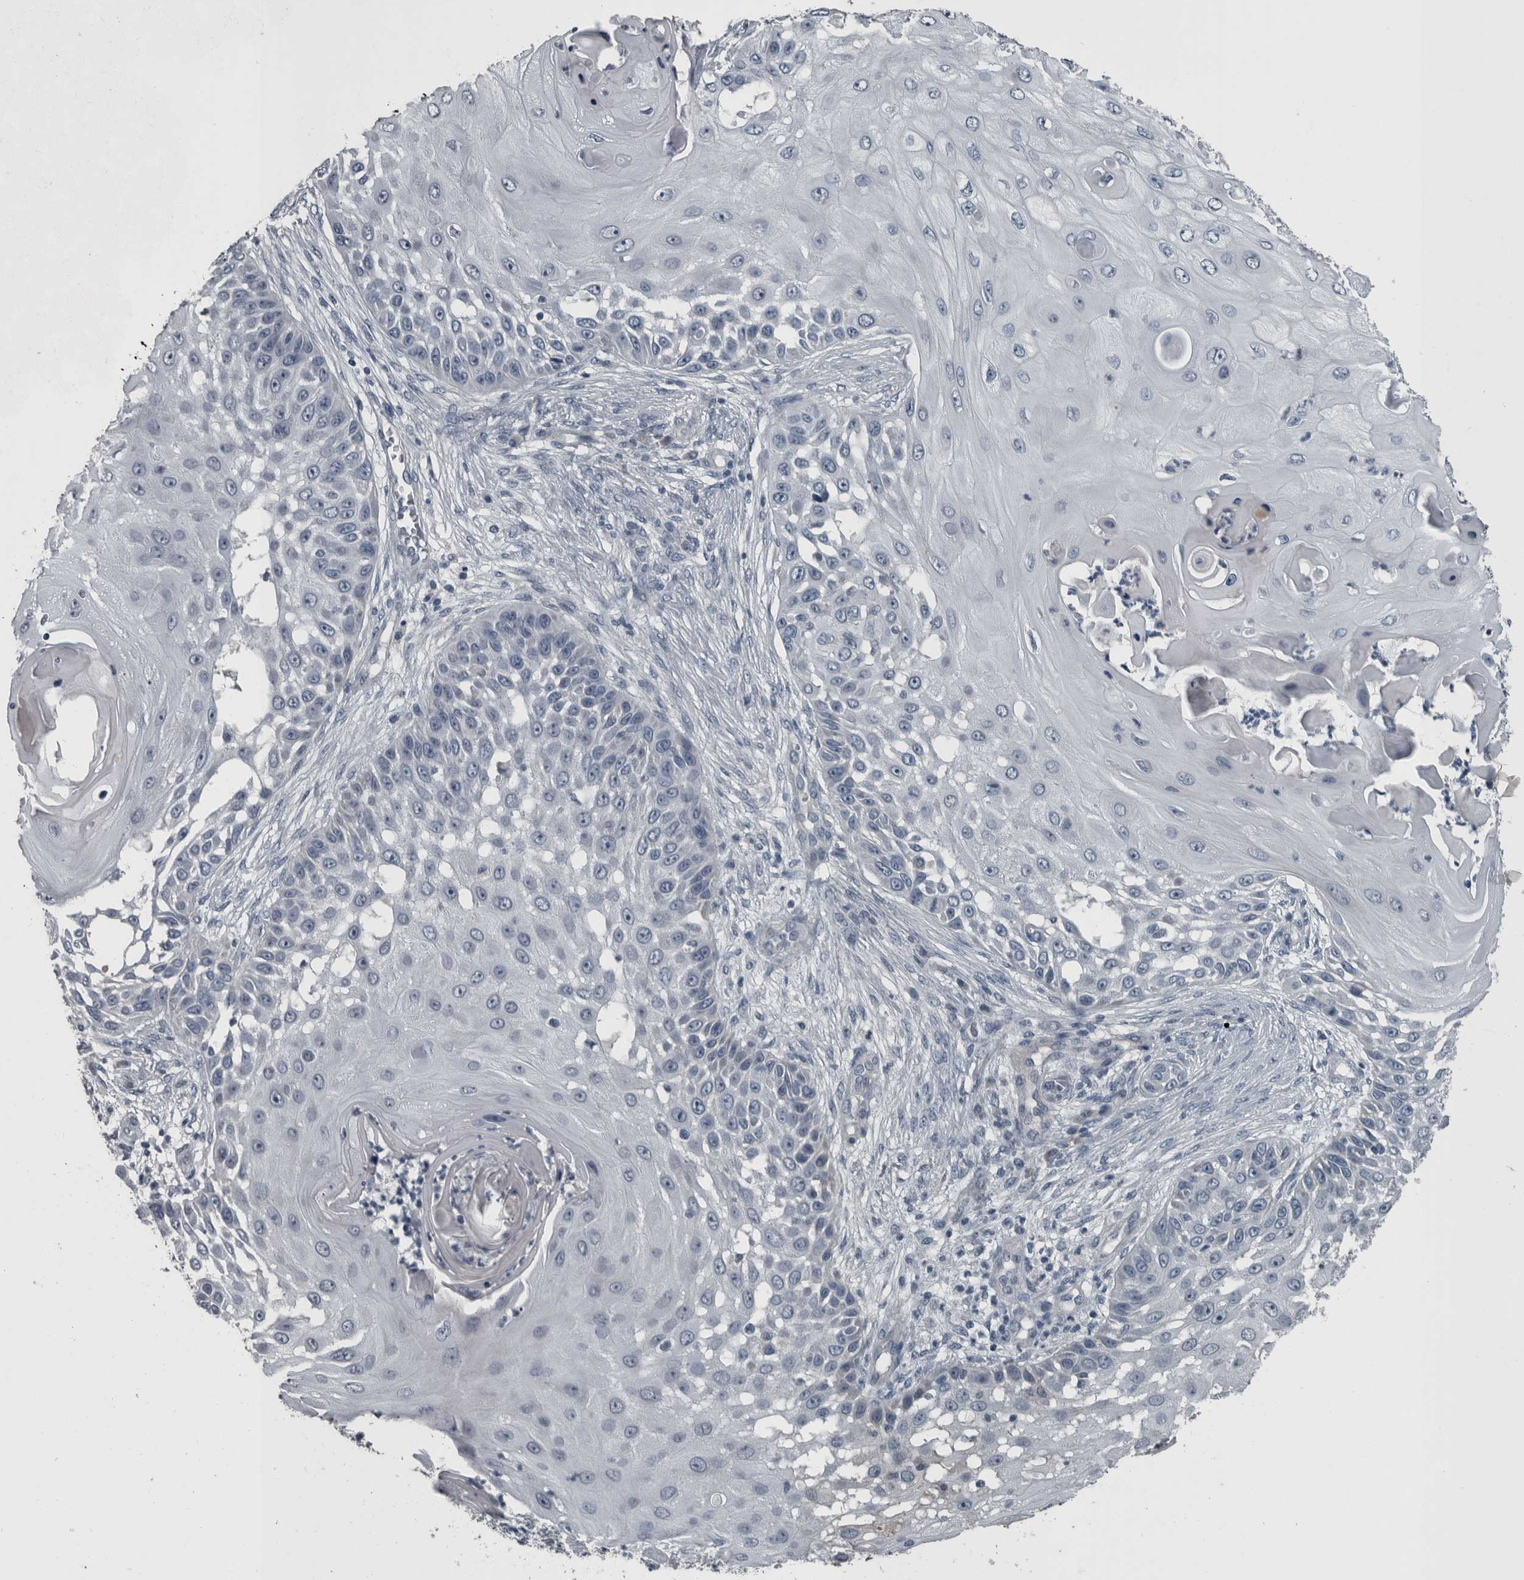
{"staining": {"intensity": "negative", "quantity": "none", "location": "none"}, "tissue": "skin cancer", "cell_type": "Tumor cells", "image_type": "cancer", "snomed": [{"axis": "morphology", "description": "Squamous cell carcinoma, NOS"}, {"axis": "topography", "description": "Skin"}], "caption": "Skin cancer (squamous cell carcinoma) stained for a protein using immunohistochemistry (IHC) shows no expression tumor cells.", "gene": "KRT20", "patient": {"sex": "female", "age": 44}}